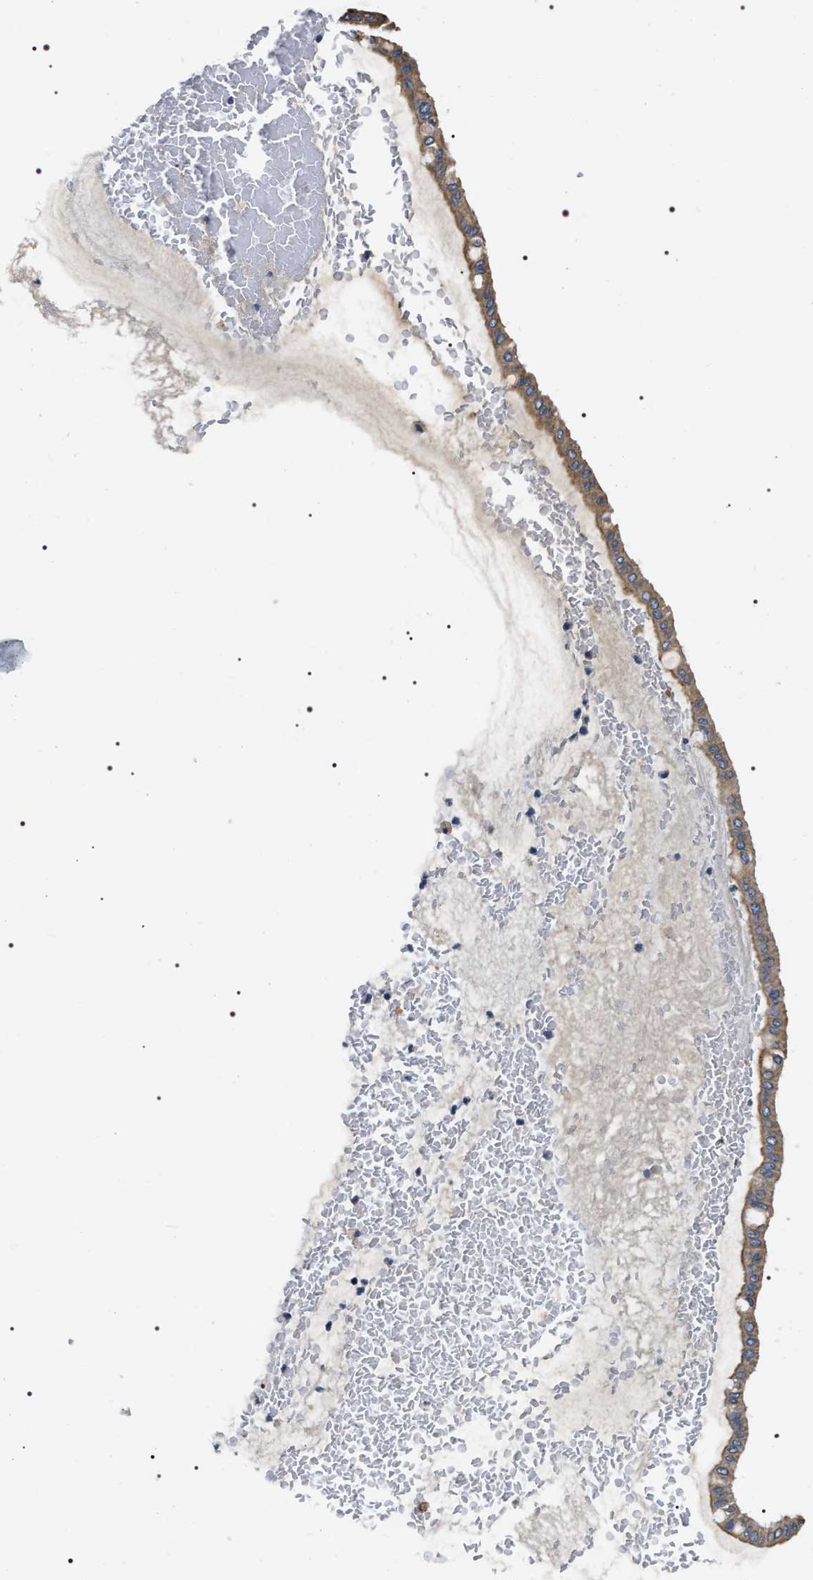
{"staining": {"intensity": "moderate", "quantity": ">75%", "location": "cytoplasmic/membranous"}, "tissue": "ovarian cancer", "cell_type": "Tumor cells", "image_type": "cancer", "snomed": [{"axis": "morphology", "description": "Cystadenocarcinoma, mucinous, NOS"}, {"axis": "topography", "description": "Ovary"}], "caption": "Human ovarian cancer stained with a brown dye reveals moderate cytoplasmic/membranous positive positivity in approximately >75% of tumor cells.", "gene": "IFT81", "patient": {"sex": "female", "age": 73}}